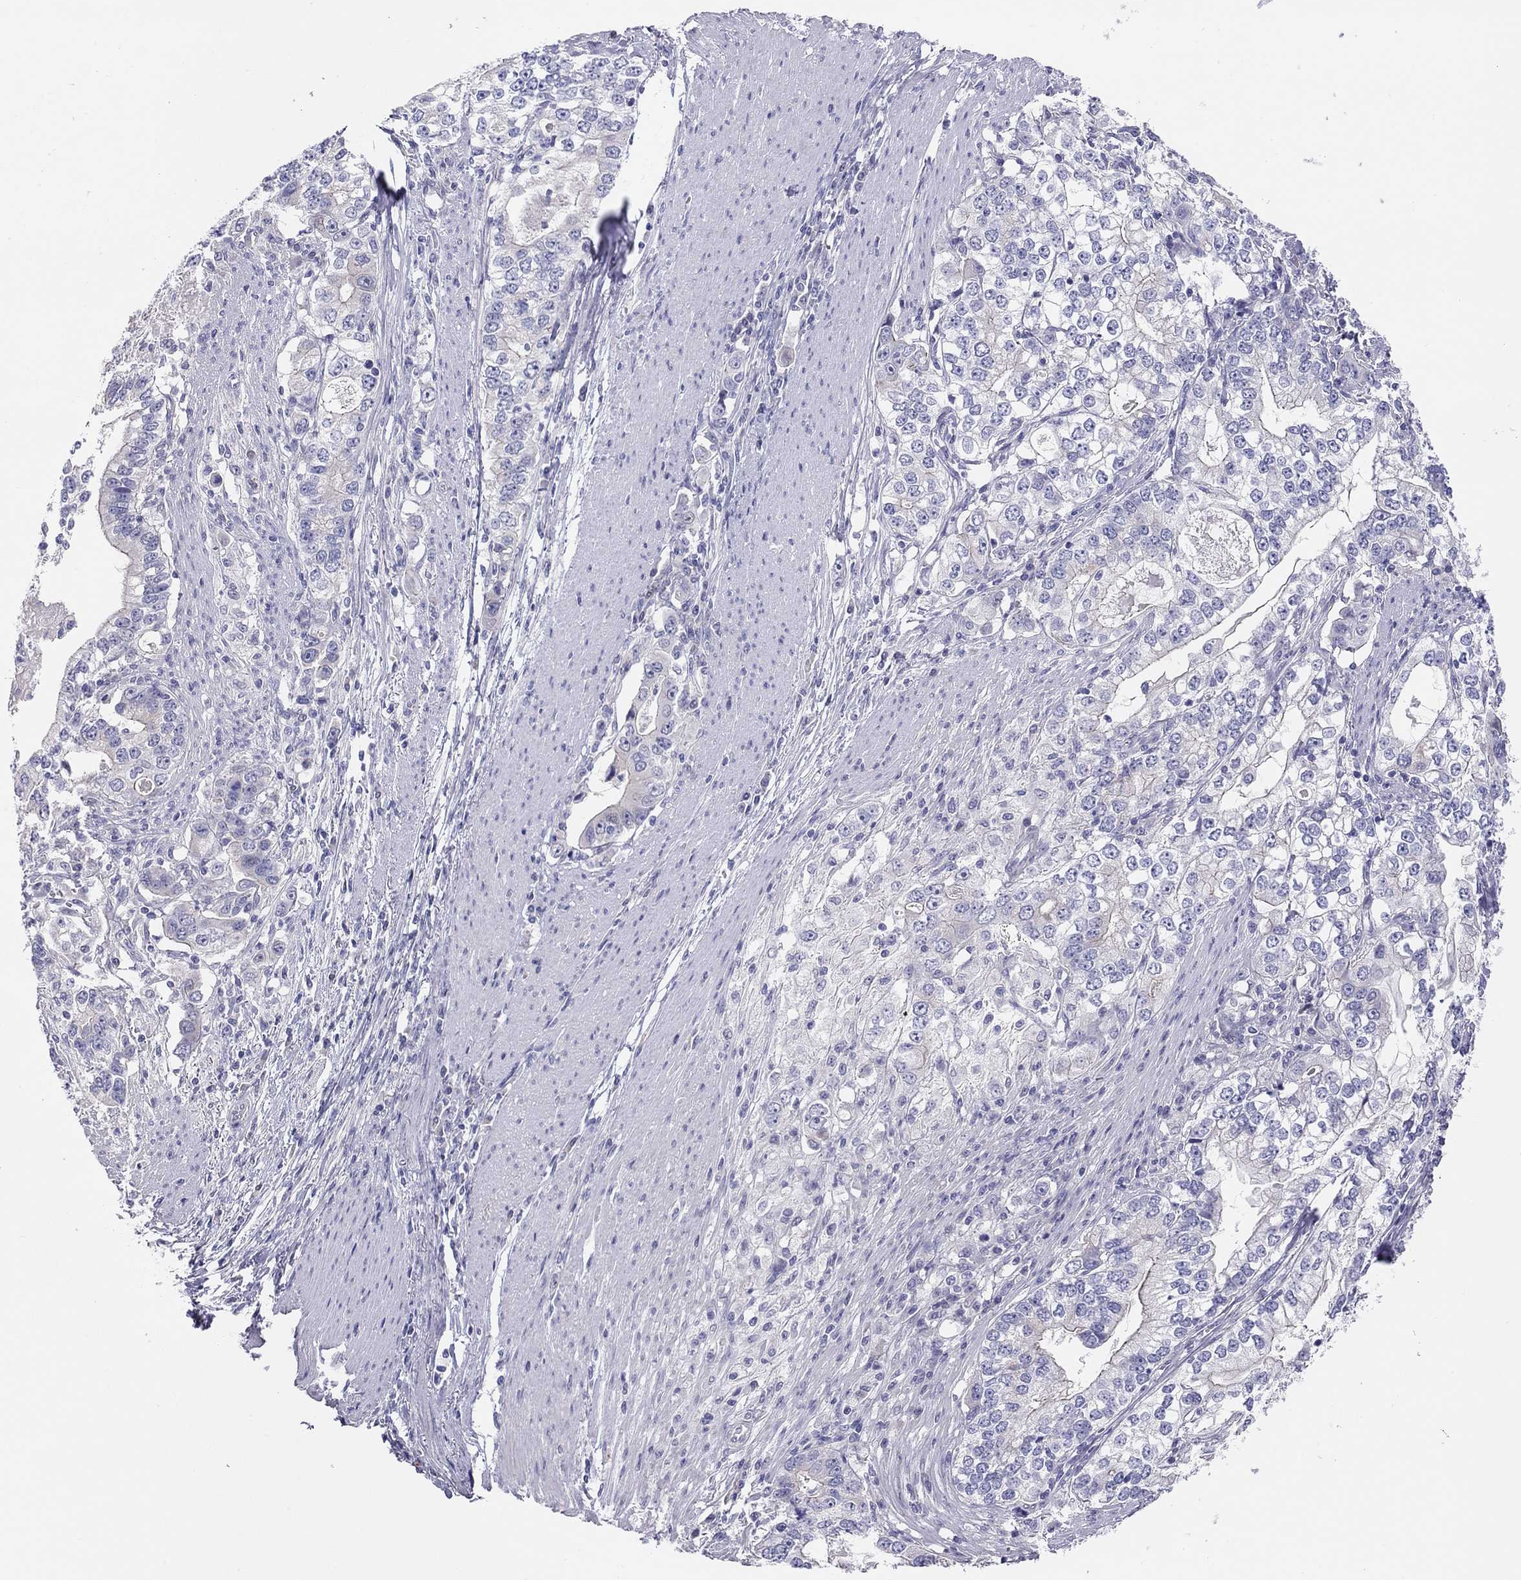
{"staining": {"intensity": "negative", "quantity": "none", "location": "none"}, "tissue": "stomach cancer", "cell_type": "Tumor cells", "image_type": "cancer", "snomed": [{"axis": "morphology", "description": "Adenocarcinoma, NOS"}, {"axis": "topography", "description": "Stomach, lower"}], "caption": "IHC image of human stomach cancer stained for a protein (brown), which exhibits no positivity in tumor cells.", "gene": "MGAT4C", "patient": {"sex": "female", "age": 72}}